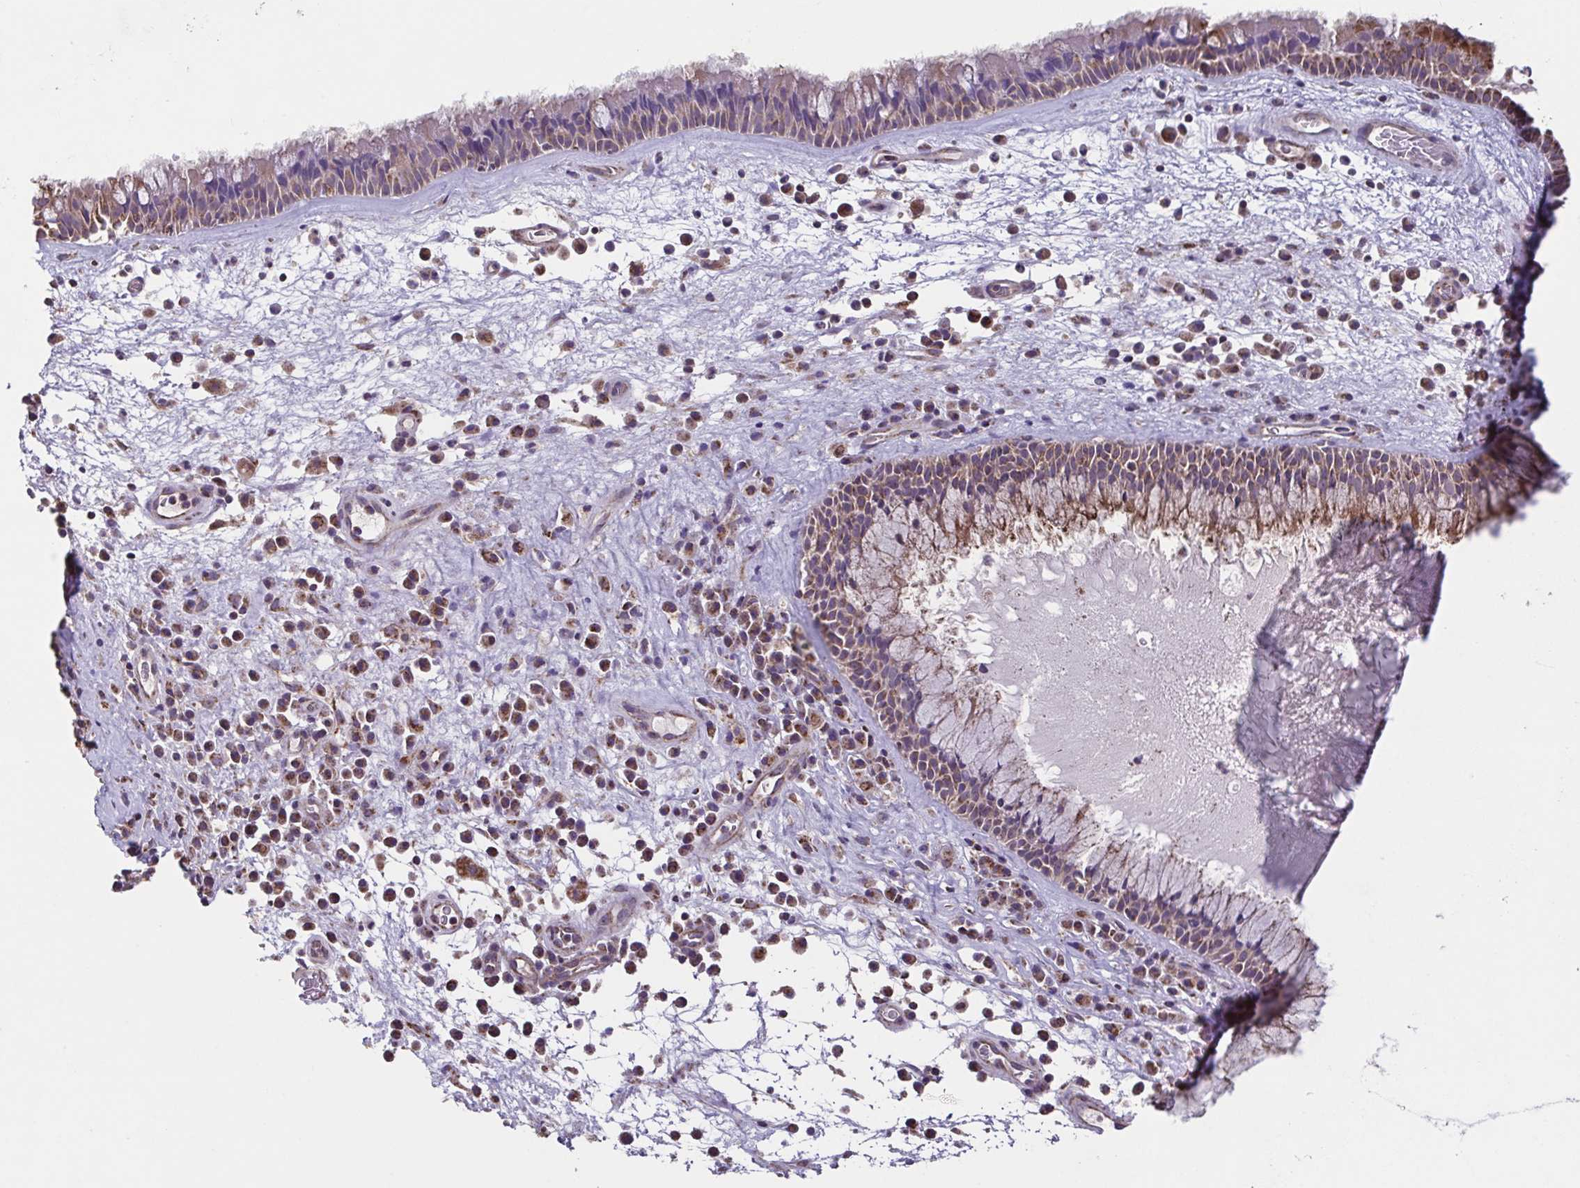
{"staining": {"intensity": "moderate", "quantity": "25%-75%", "location": "cytoplasmic/membranous"}, "tissue": "nasopharynx", "cell_type": "Respiratory epithelial cells", "image_type": "normal", "snomed": [{"axis": "morphology", "description": "Normal tissue, NOS"}, {"axis": "topography", "description": "Nasopharynx"}], "caption": "A brown stain highlights moderate cytoplasmic/membranous positivity of a protein in respiratory epithelial cells of normal nasopharynx.", "gene": "DIP2B", "patient": {"sex": "male", "age": 67}}